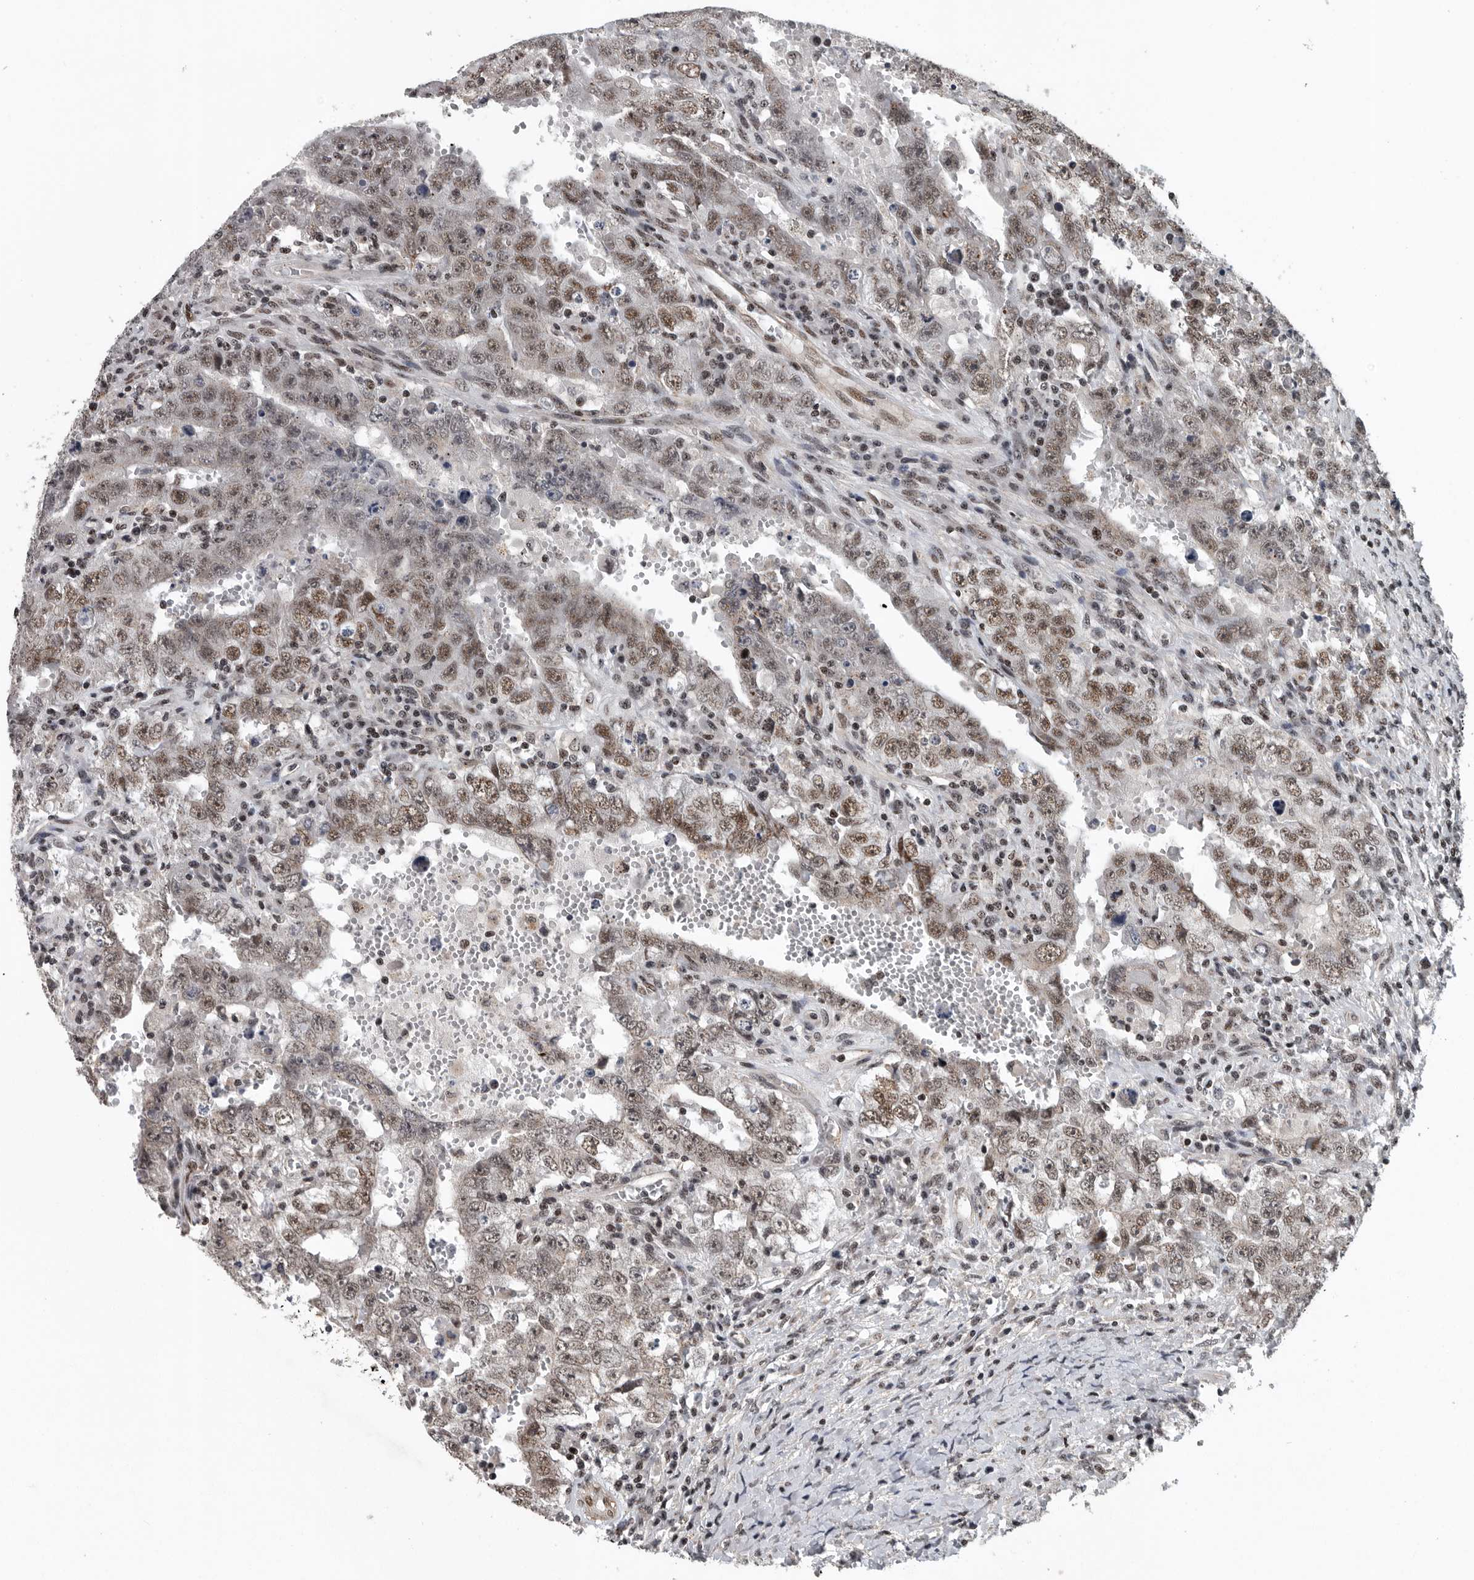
{"staining": {"intensity": "weak", "quantity": ">75%", "location": "nuclear"}, "tissue": "testis cancer", "cell_type": "Tumor cells", "image_type": "cancer", "snomed": [{"axis": "morphology", "description": "Carcinoma, Embryonal, NOS"}, {"axis": "topography", "description": "Testis"}], "caption": "Immunohistochemistry (IHC) histopathology image of neoplastic tissue: human embryonal carcinoma (testis) stained using immunohistochemistry (IHC) displays low levels of weak protein expression localized specifically in the nuclear of tumor cells, appearing as a nuclear brown color.", "gene": "SENP7", "patient": {"sex": "male", "age": 26}}